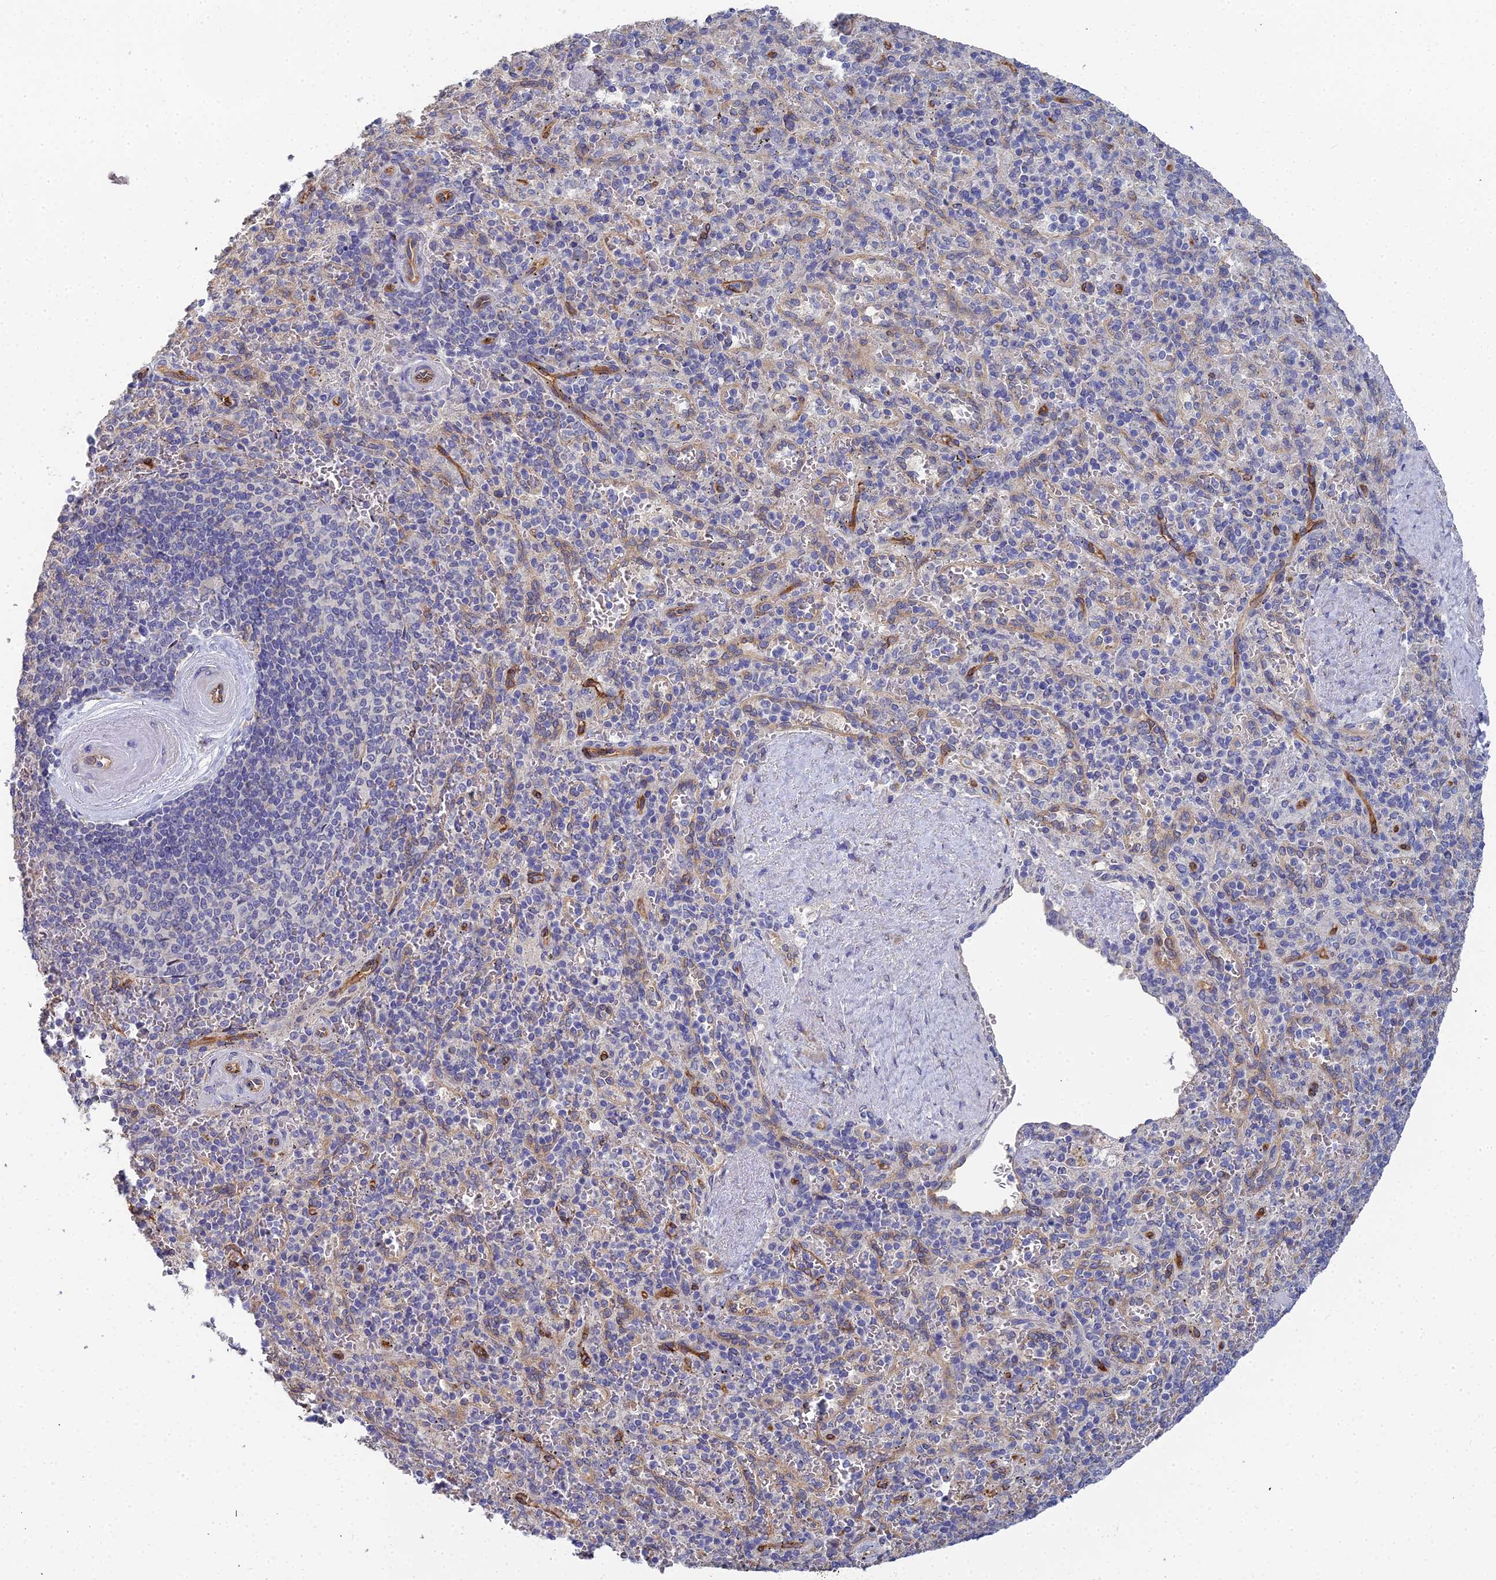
{"staining": {"intensity": "negative", "quantity": "none", "location": "none"}, "tissue": "spleen", "cell_type": "Cells in red pulp", "image_type": "normal", "snomed": [{"axis": "morphology", "description": "Normal tissue, NOS"}, {"axis": "topography", "description": "Spleen"}], "caption": "Immunohistochemistry of benign human spleen reveals no positivity in cells in red pulp. (Brightfield microscopy of DAB immunohistochemistry (IHC) at high magnification).", "gene": "RDX", "patient": {"sex": "male", "age": 82}}